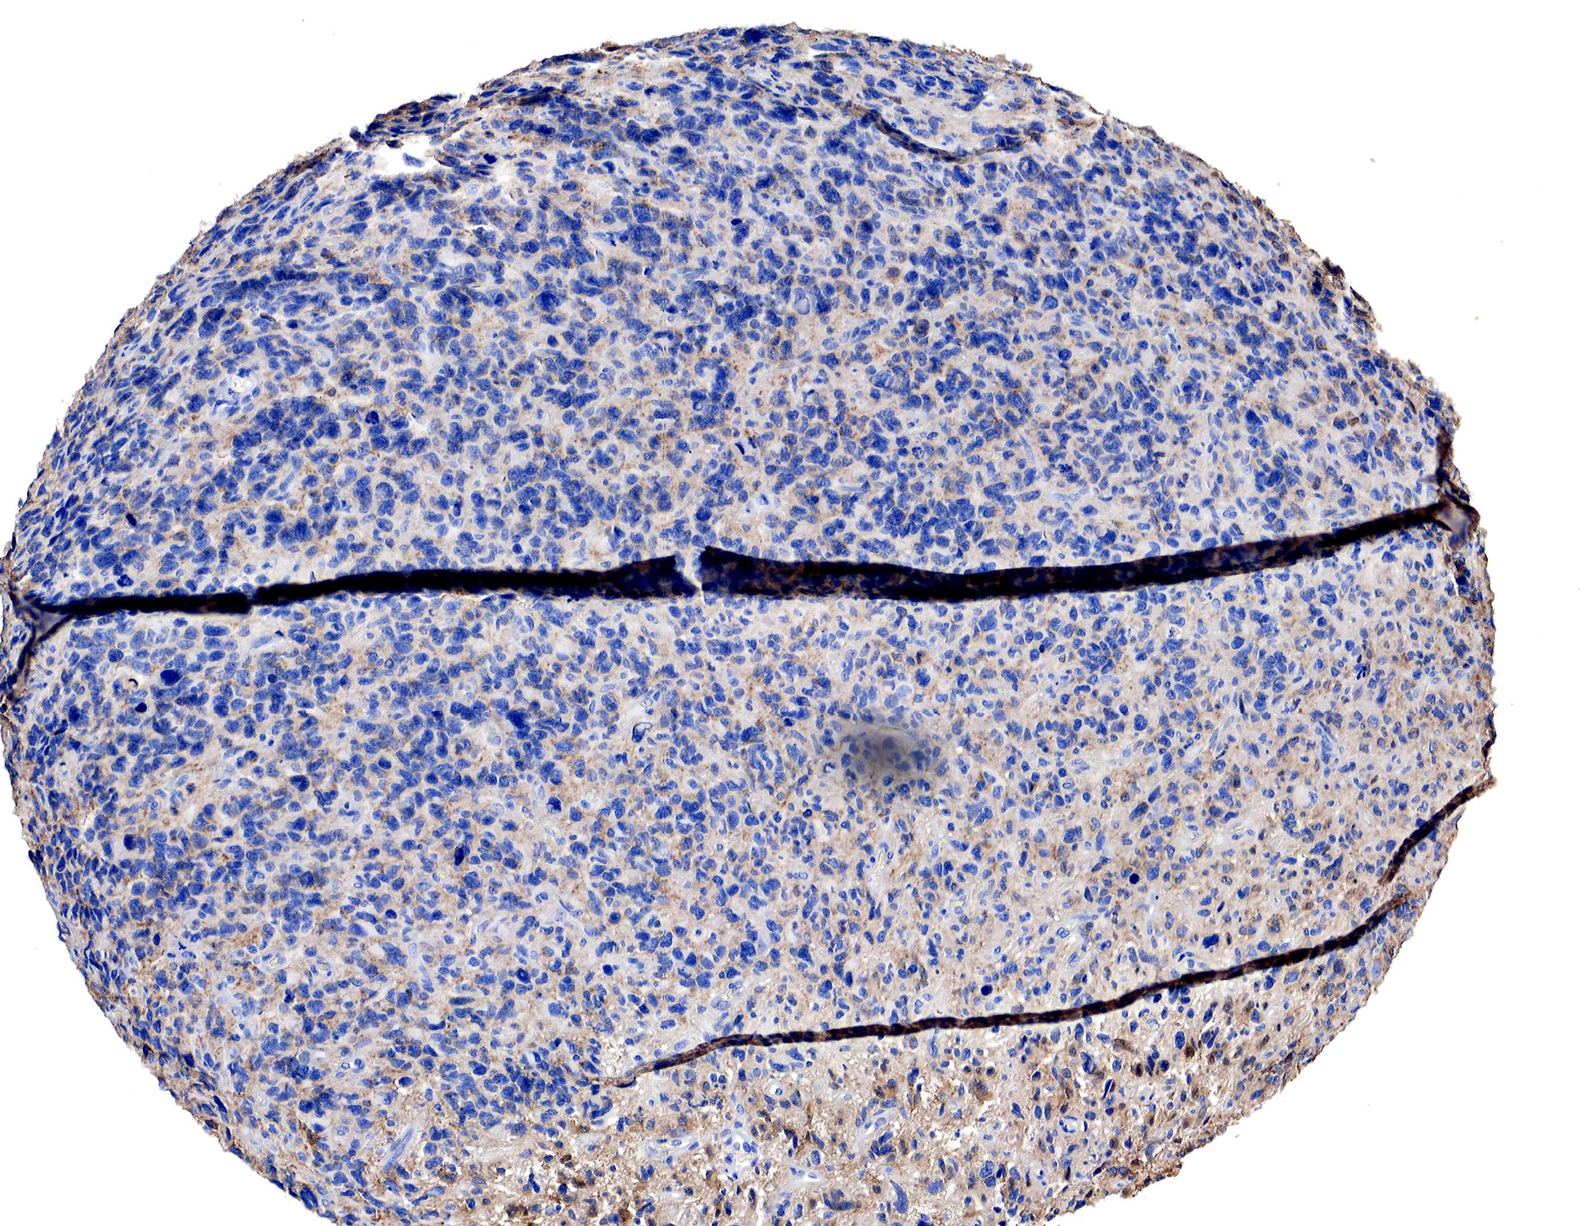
{"staining": {"intensity": "weak", "quantity": "<25%", "location": "cytoplasmic/membranous"}, "tissue": "glioma", "cell_type": "Tumor cells", "image_type": "cancer", "snomed": [{"axis": "morphology", "description": "Glioma, malignant, High grade"}, {"axis": "topography", "description": "Brain"}], "caption": "IHC histopathology image of human glioma stained for a protein (brown), which exhibits no staining in tumor cells.", "gene": "RDX", "patient": {"sex": "female", "age": 60}}